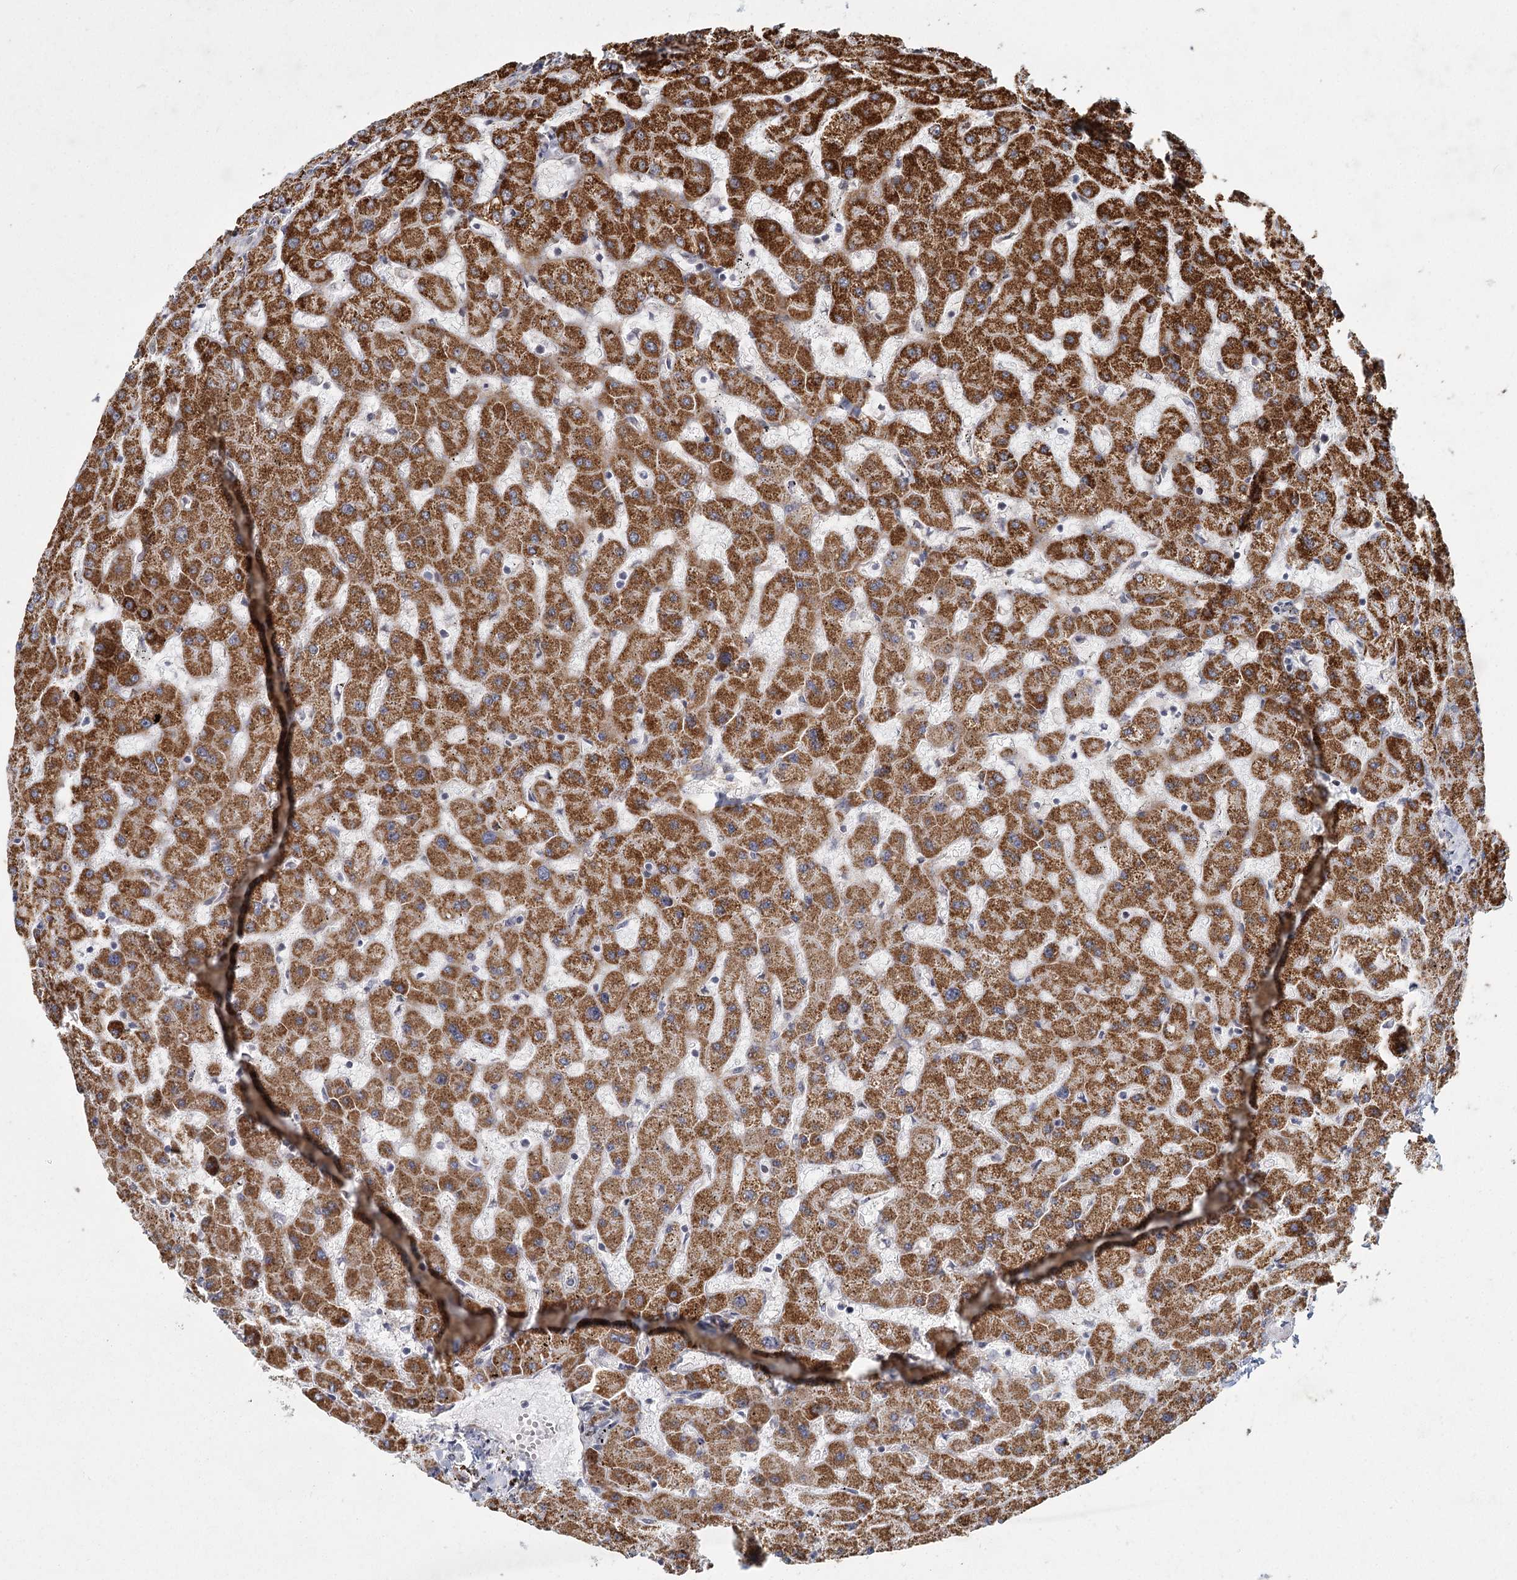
{"staining": {"intensity": "negative", "quantity": "none", "location": "none"}, "tissue": "liver", "cell_type": "Cholangiocytes", "image_type": "normal", "snomed": [{"axis": "morphology", "description": "Normal tissue, NOS"}, {"axis": "topography", "description": "Liver"}], "caption": "Unremarkable liver was stained to show a protein in brown. There is no significant positivity in cholangiocytes. Brightfield microscopy of IHC stained with DAB (brown) and hematoxylin (blue), captured at high magnification.", "gene": "ZCCHC24", "patient": {"sex": "female", "age": 63}}